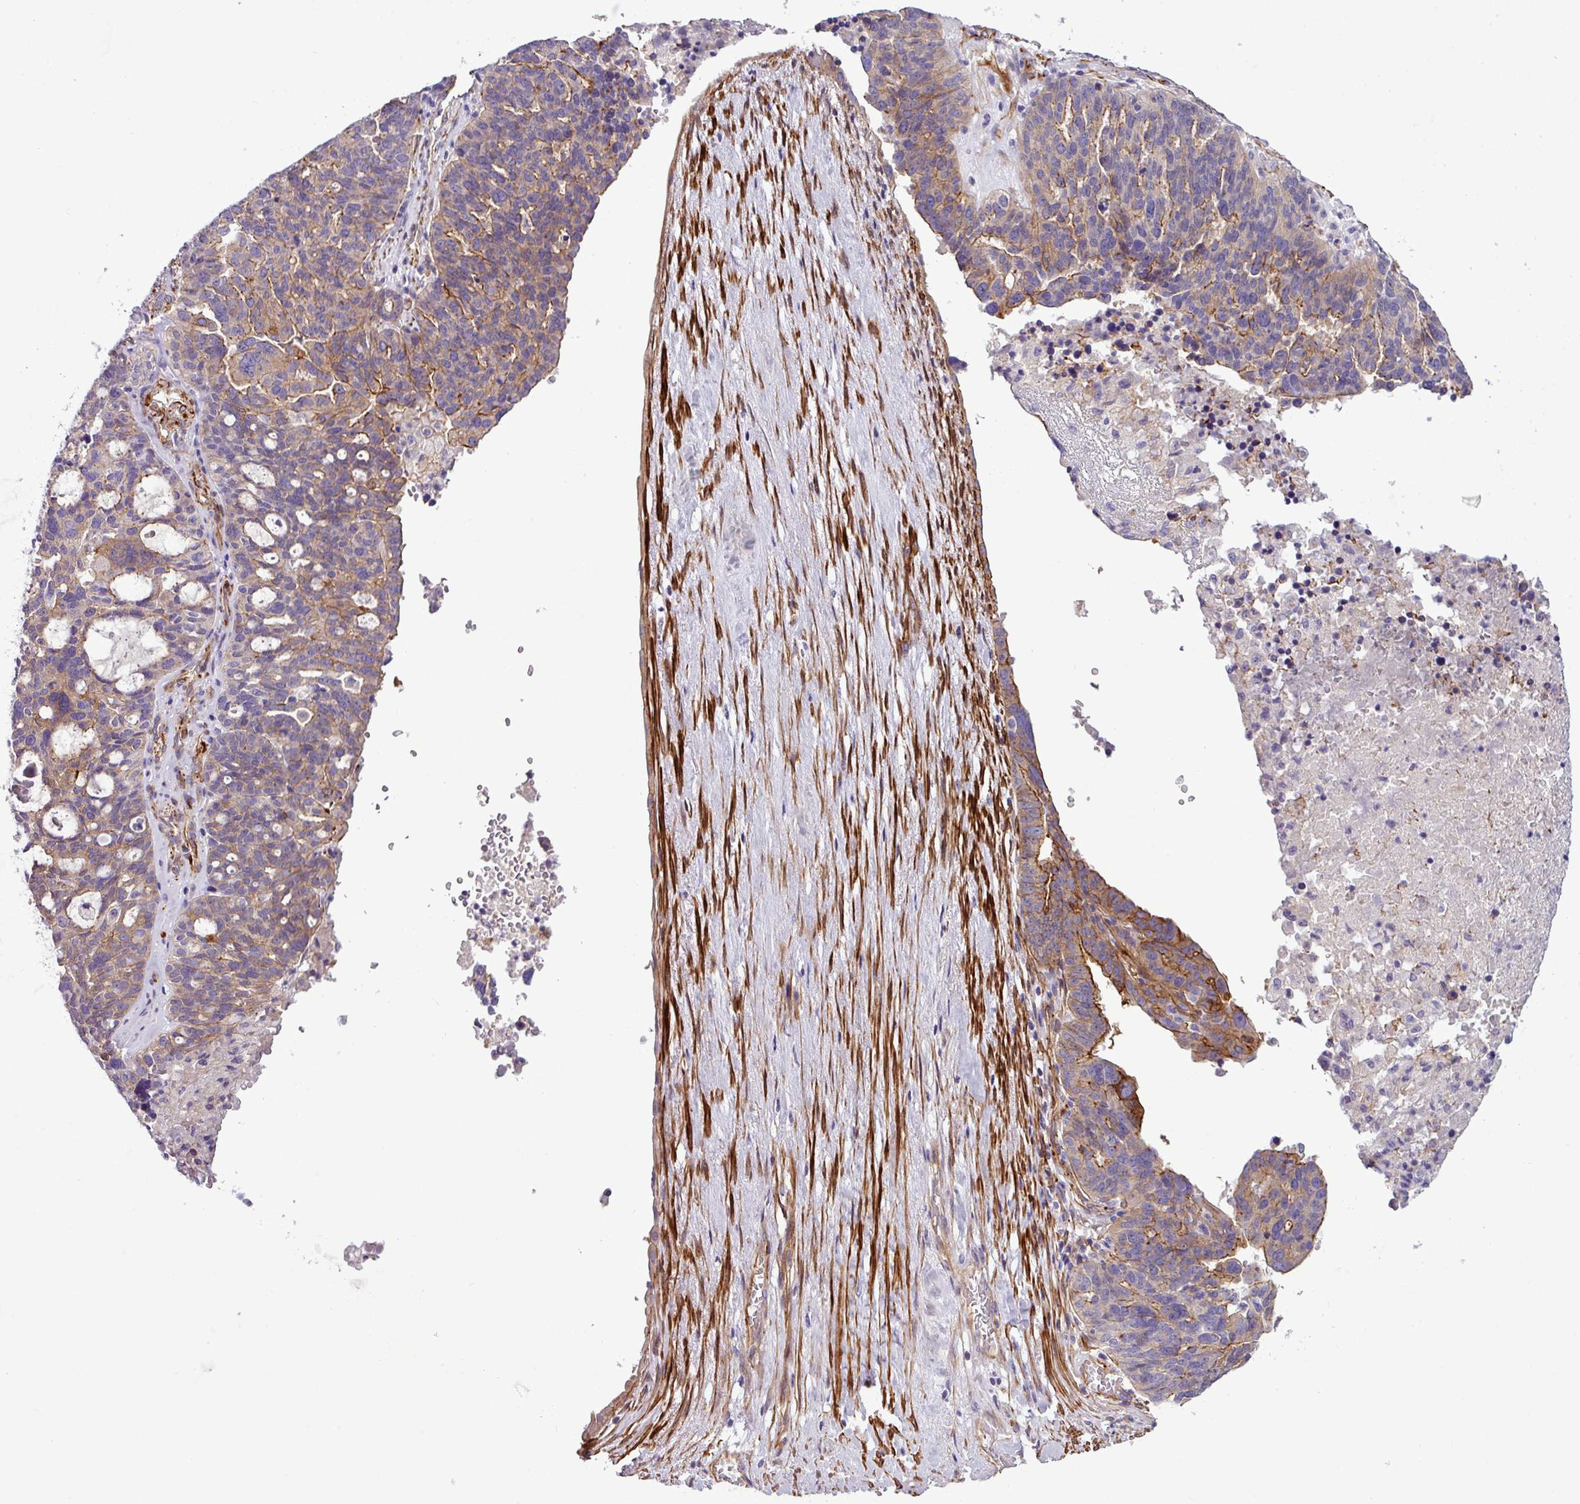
{"staining": {"intensity": "moderate", "quantity": "25%-75%", "location": "cytoplasmic/membranous"}, "tissue": "ovarian cancer", "cell_type": "Tumor cells", "image_type": "cancer", "snomed": [{"axis": "morphology", "description": "Cystadenocarcinoma, serous, NOS"}, {"axis": "topography", "description": "Ovary"}], "caption": "A photomicrograph of ovarian serous cystadenocarcinoma stained for a protein exhibits moderate cytoplasmic/membranous brown staining in tumor cells.", "gene": "PARD6A", "patient": {"sex": "female", "age": 59}}